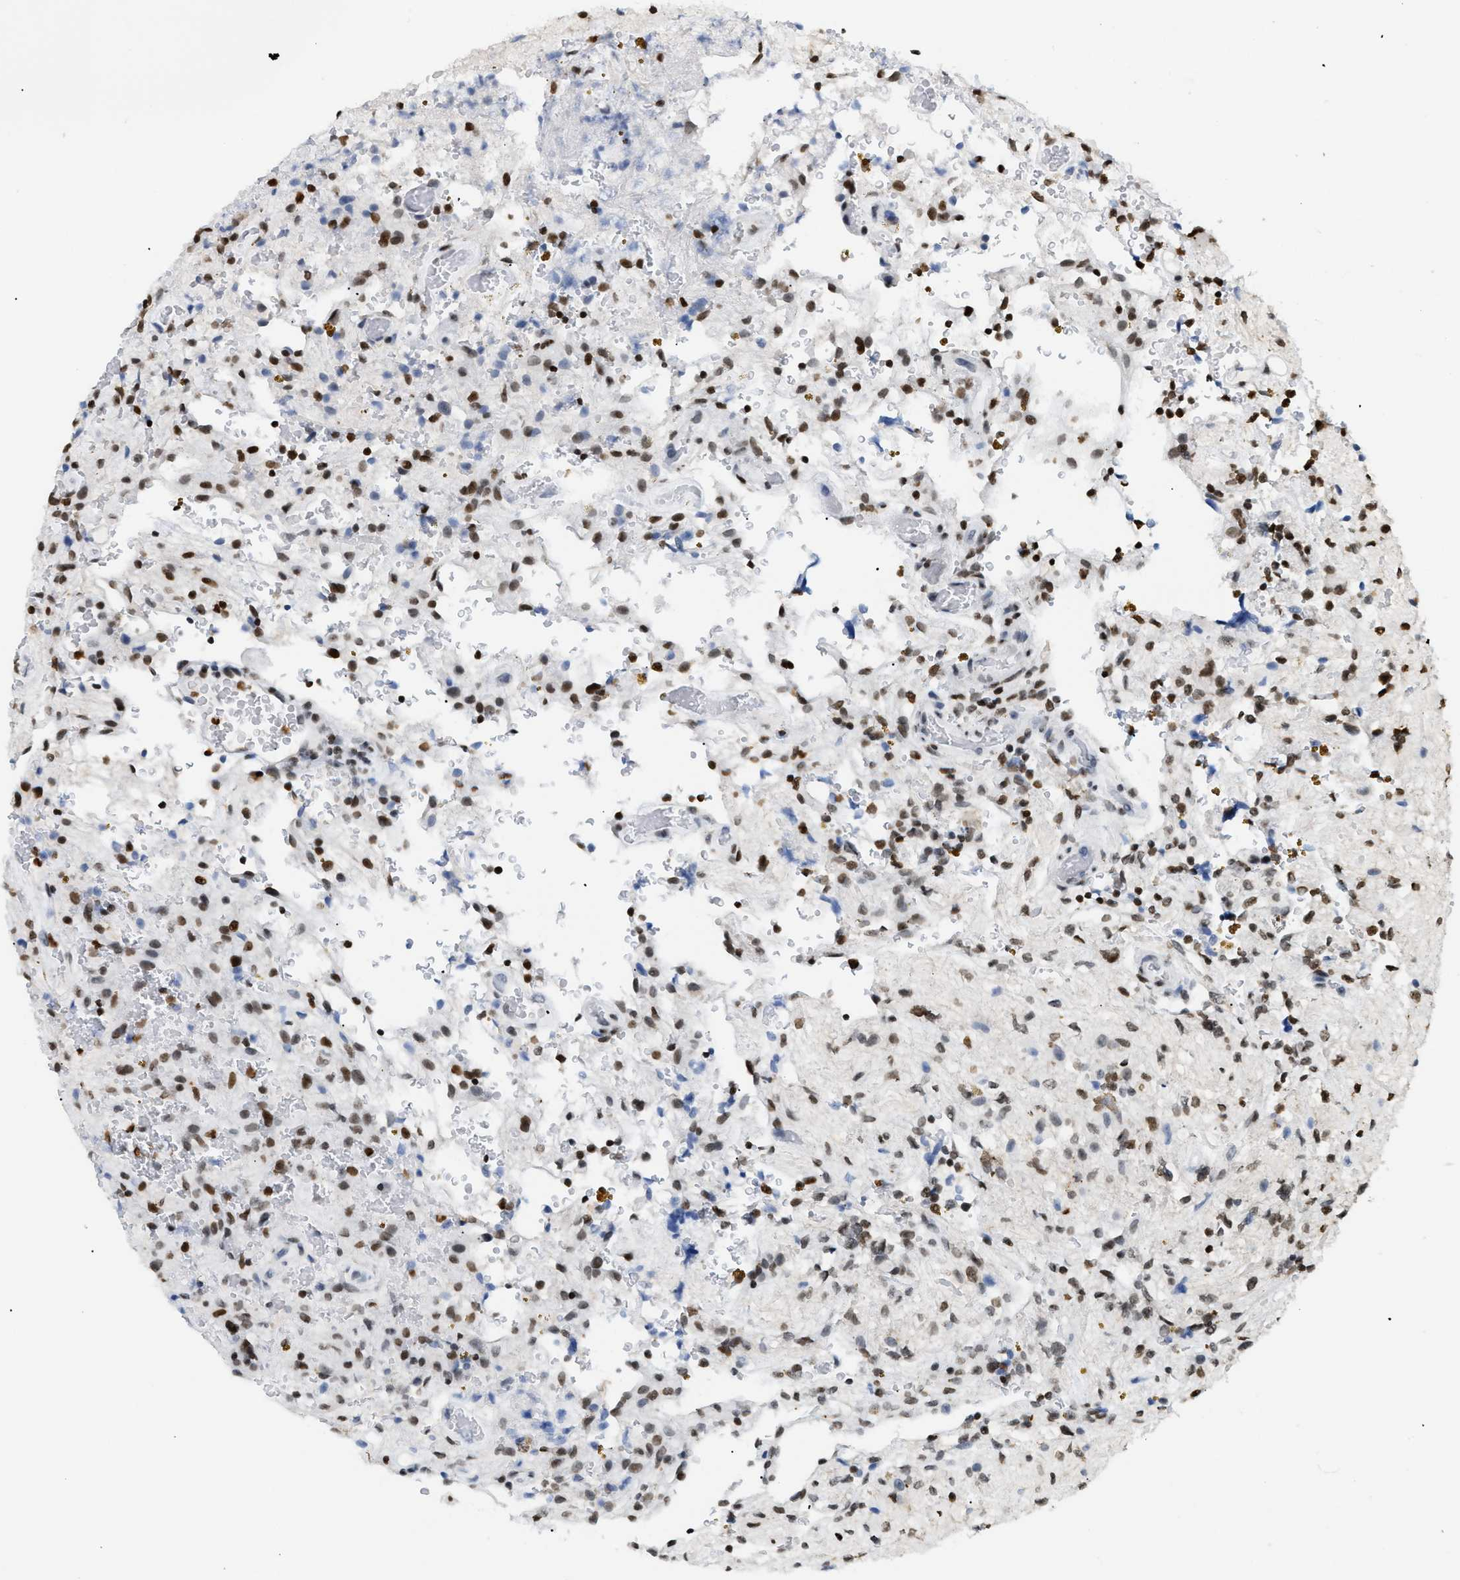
{"staining": {"intensity": "strong", "quantity": ">75%", "location": "nuclear"}, "tissue": "glioma", "cell_type": "Tumor cells", "image_type": "cancer", "snomed": [{"axis": "morphology", "description": "Glioma, malignant, High grade"}, {"axis": "topography", "description": "Brain"}], "caption": "There is high levels of strong nuclear expression in tumor cells of malignant glioma (high-grade), as demonstrated by immunohistochemical staining (brown color).", "gene": "HMGN2", "patient": {"sex": "male", "age": 33}}